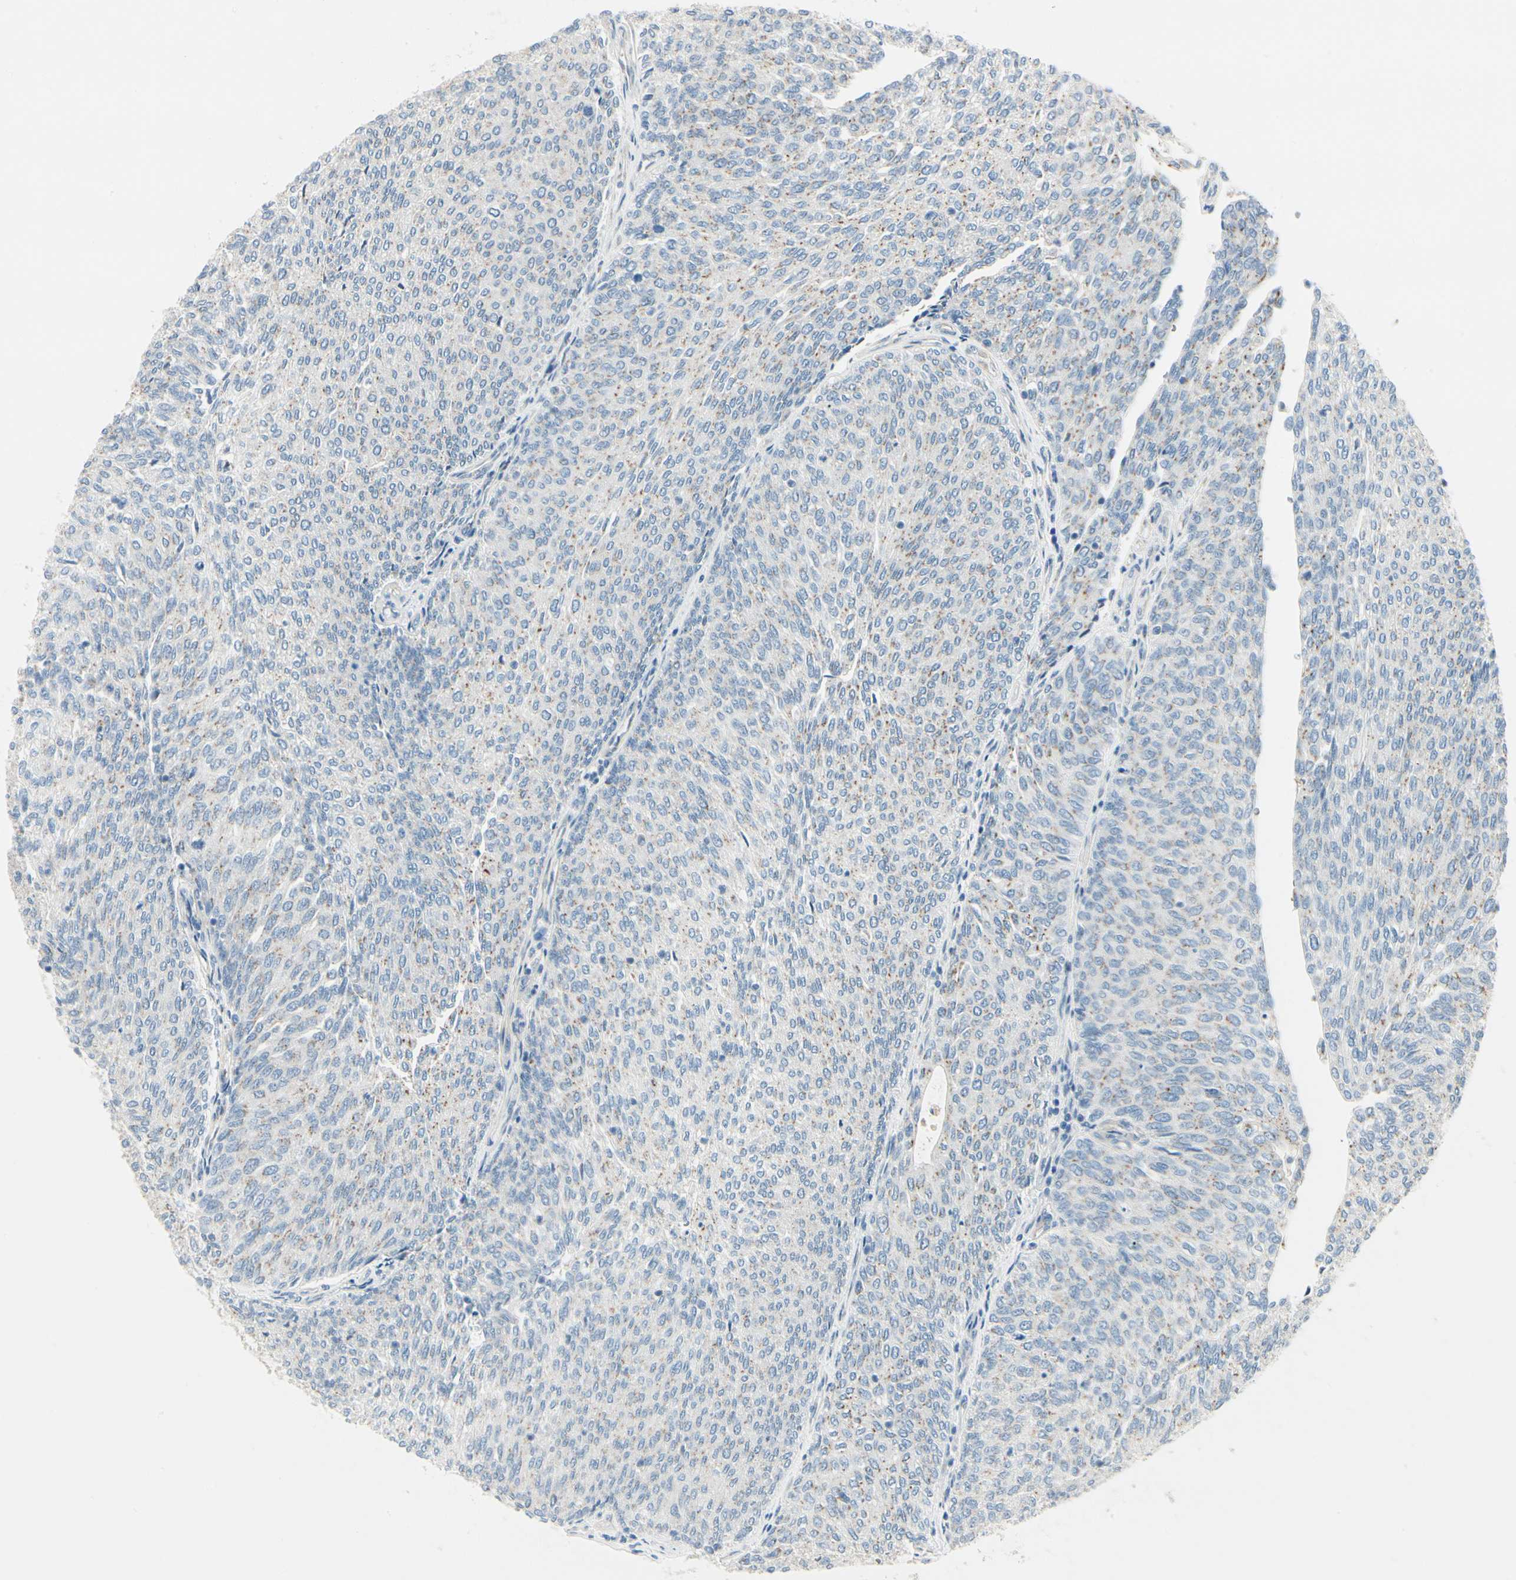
{"staining": {"intensity": "weak", "quantity": "<25%", "location": "cytoplasmic/membranous"}, "tissue": "urothelial cancer", "cell_type": "Tumor cells", "image_type": "cancer", "snomed": [{"axis": "morphology", "description": "Urothelial carcinoma, Low grade"}, {"axis": "topography", "description": "Urinary bladder"}], "caption": "Human low-grade urothelial carcinoma stained for a protein using immunohistochemistry (IHC) exhibits no expression in tumor cells.", "gene": "ABCA3", "patient": {"sex": "female", "age": 79}}